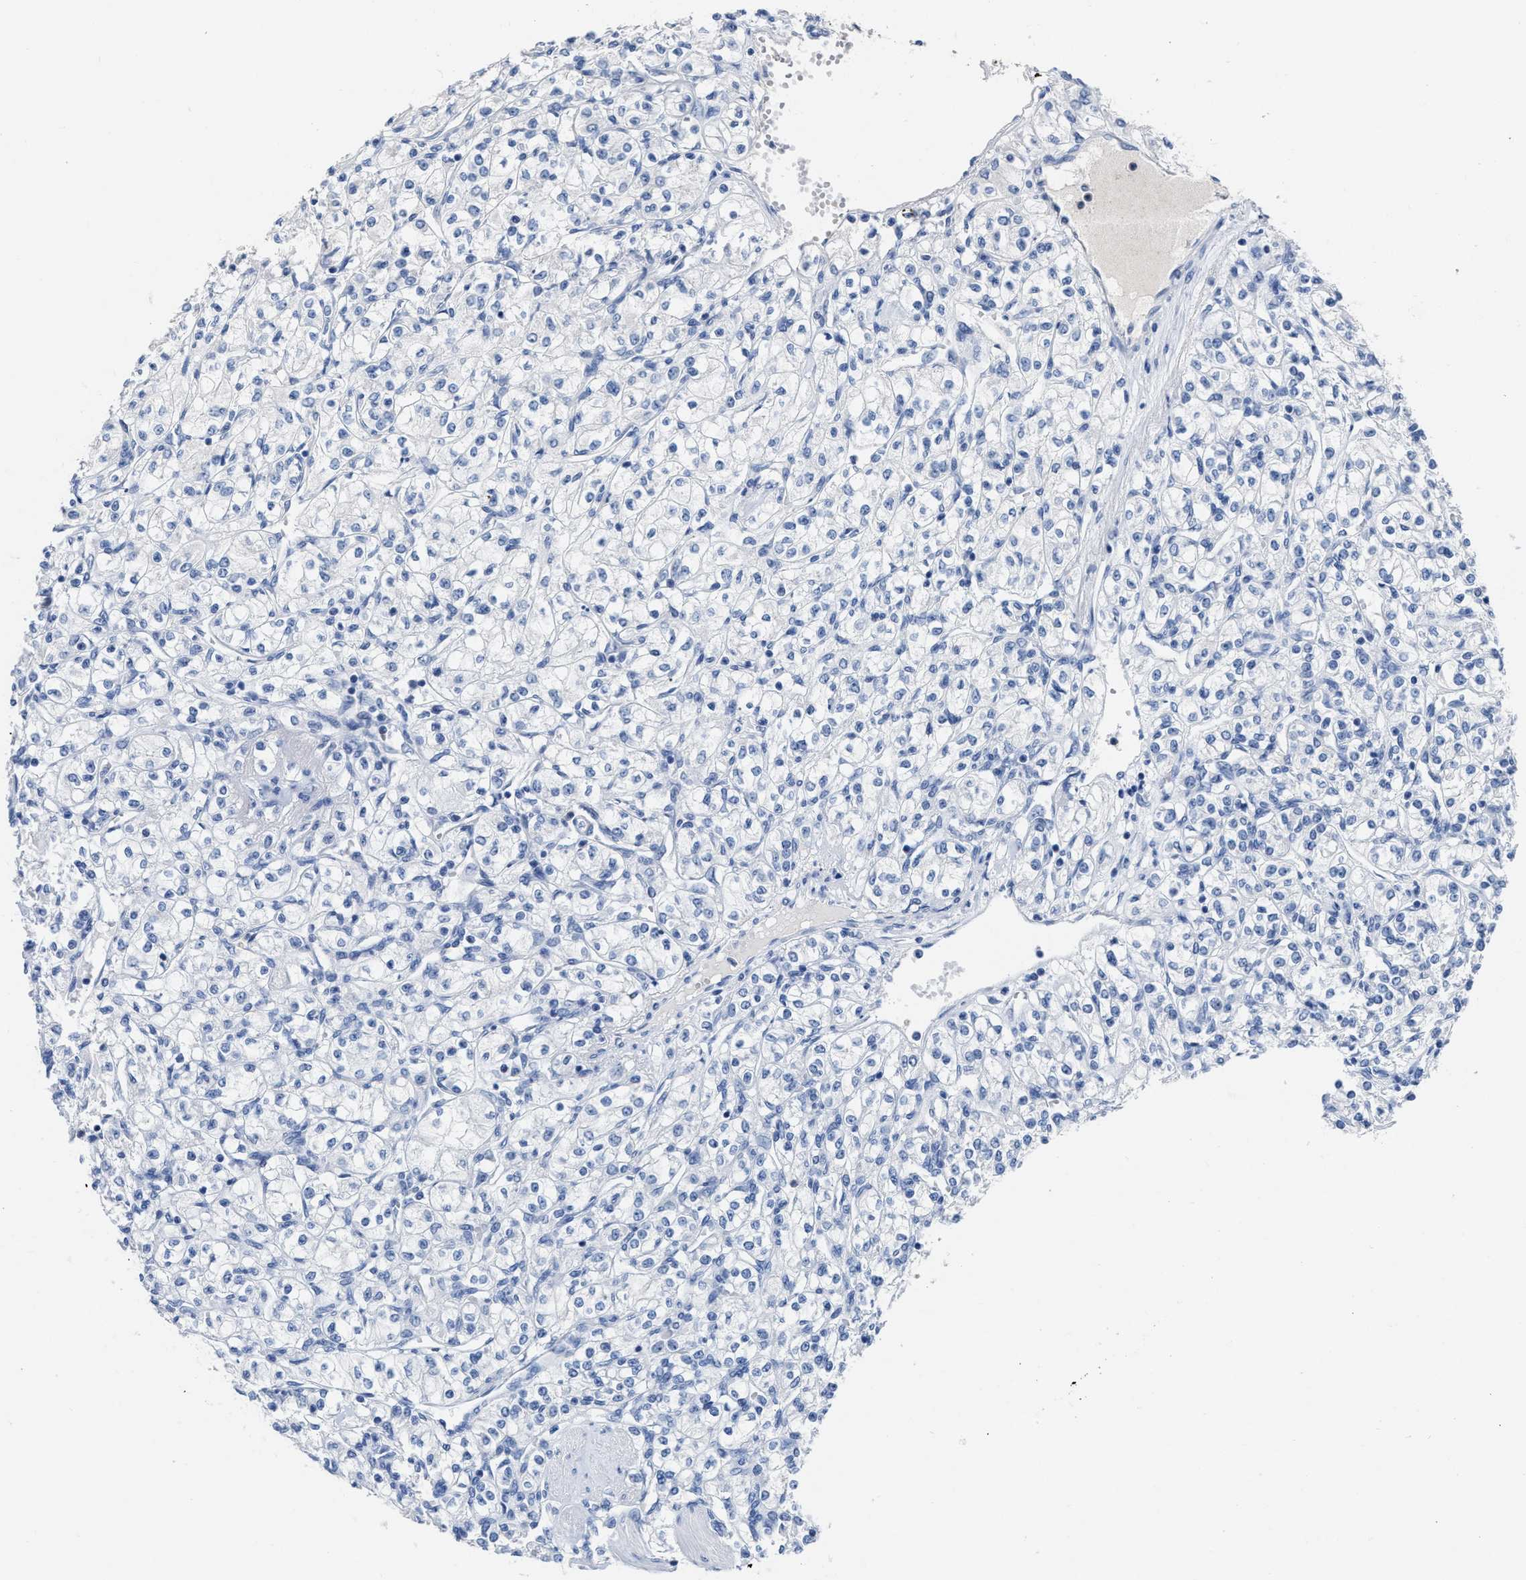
{"staining": {"intensity": "negative", "quantity": "none", "location": "none"}, "tissue": "renal cancer", "cell_type": "Tumor cells", "image_type": "cancer", "snomed": [{"axis": "morphology", "description": "Adenocarcinoma, NOS"}, {"axis": "topography", "description": "Kidney"}], "caption": "Tumor cells are negative for brown protein staining in renal cancer.", "gene": "CEACAM5", "patient": {"sex": "male", "age": 77}}